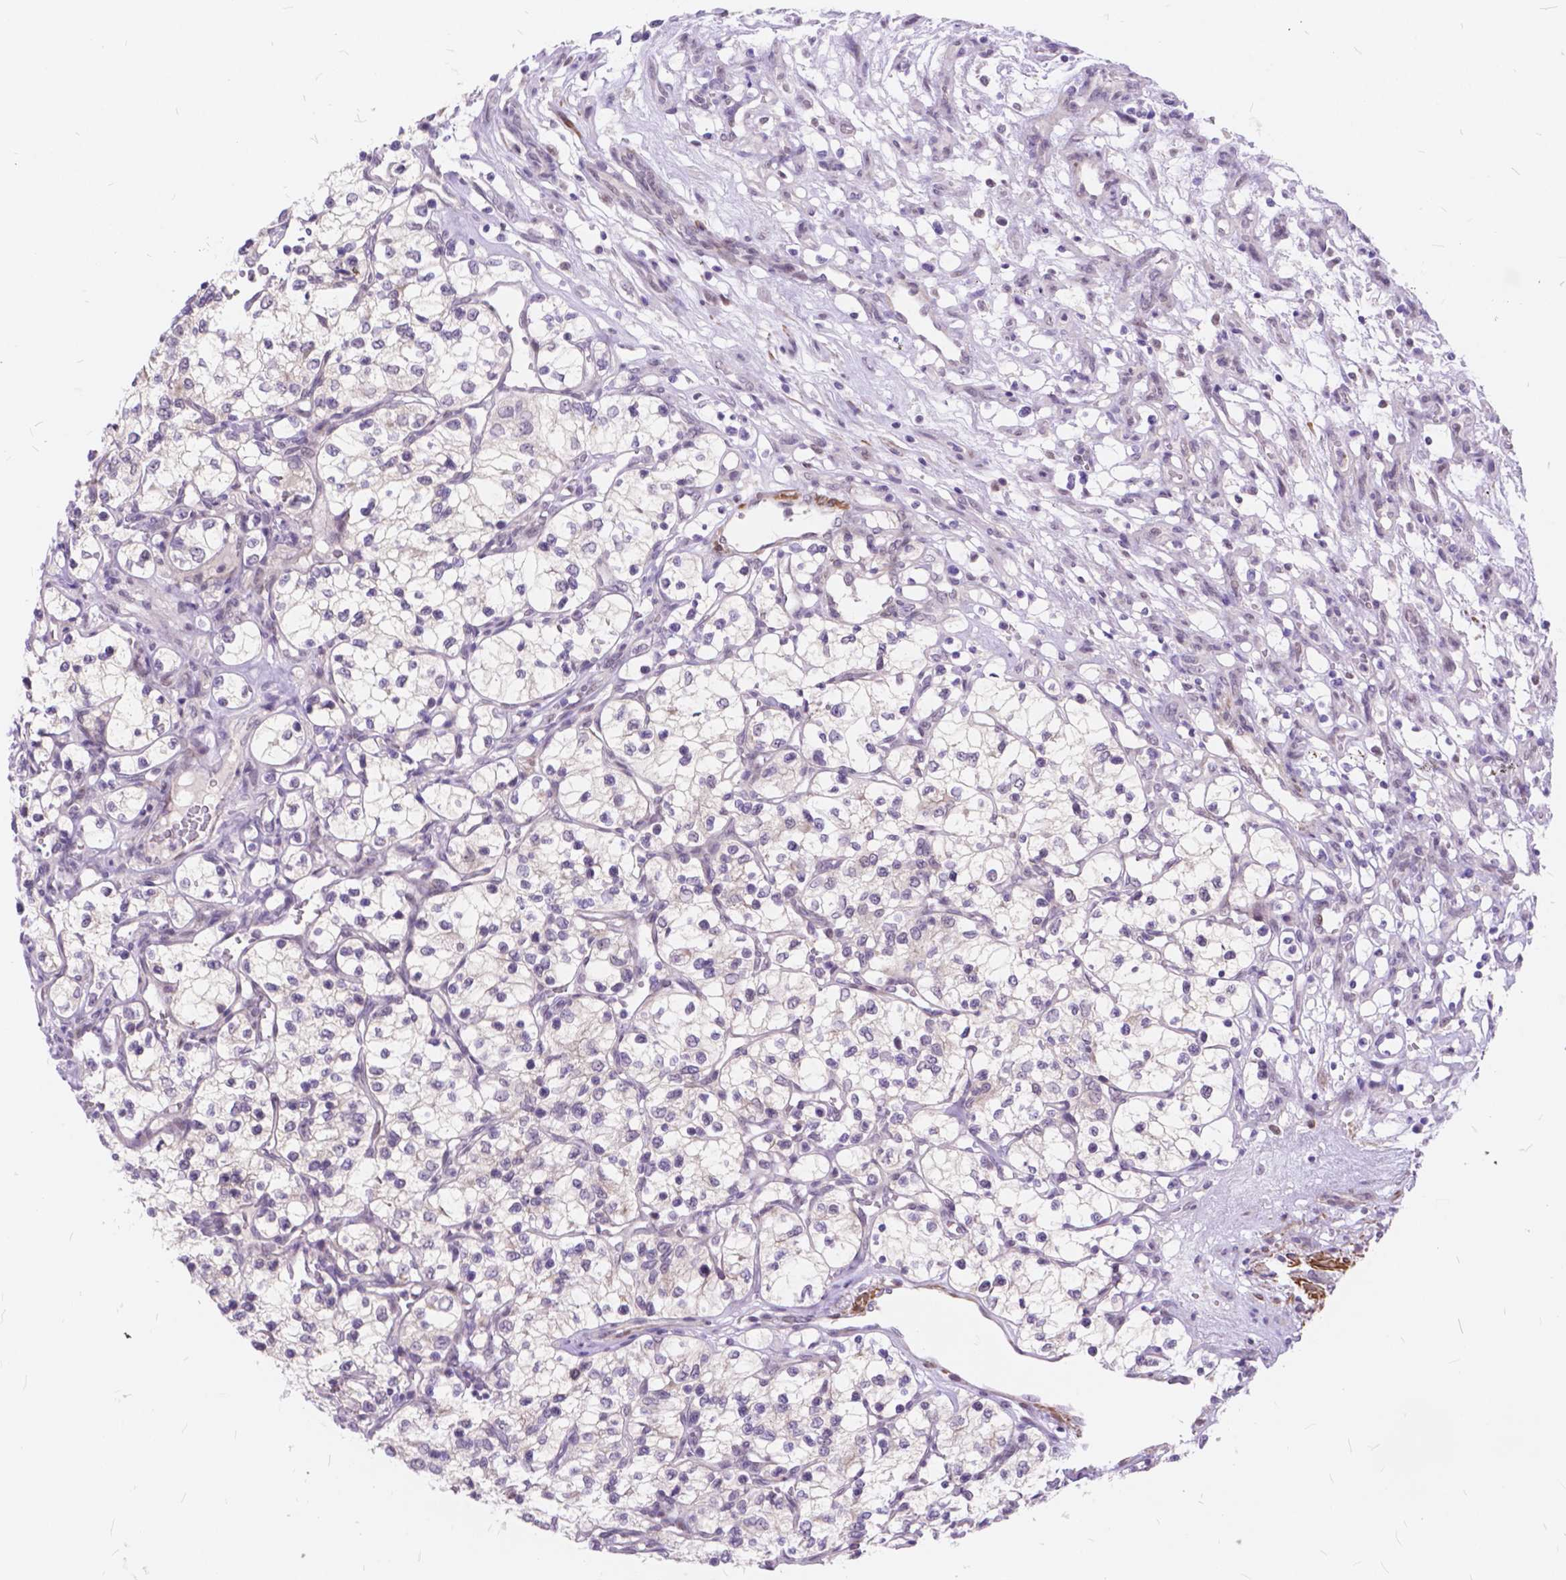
{"staining": {"intensity": "negative", "quantity": "none", "location": "none"}, "tissue": "renal cancer", "cell_type": "Tumor cells", "image_type": "cancer", "snomed": [{"axis": "morphology", "description": "Adenocarcinoma, NOS"}, {"axis": "topography", "description": "Kidney"}], "caption": "This is a micrograph of IHC staining of renal cancer, which shows no expression in tumor cells.", "gene": "MAN2C1", "patient": {"sex": "female", "age": 69}}